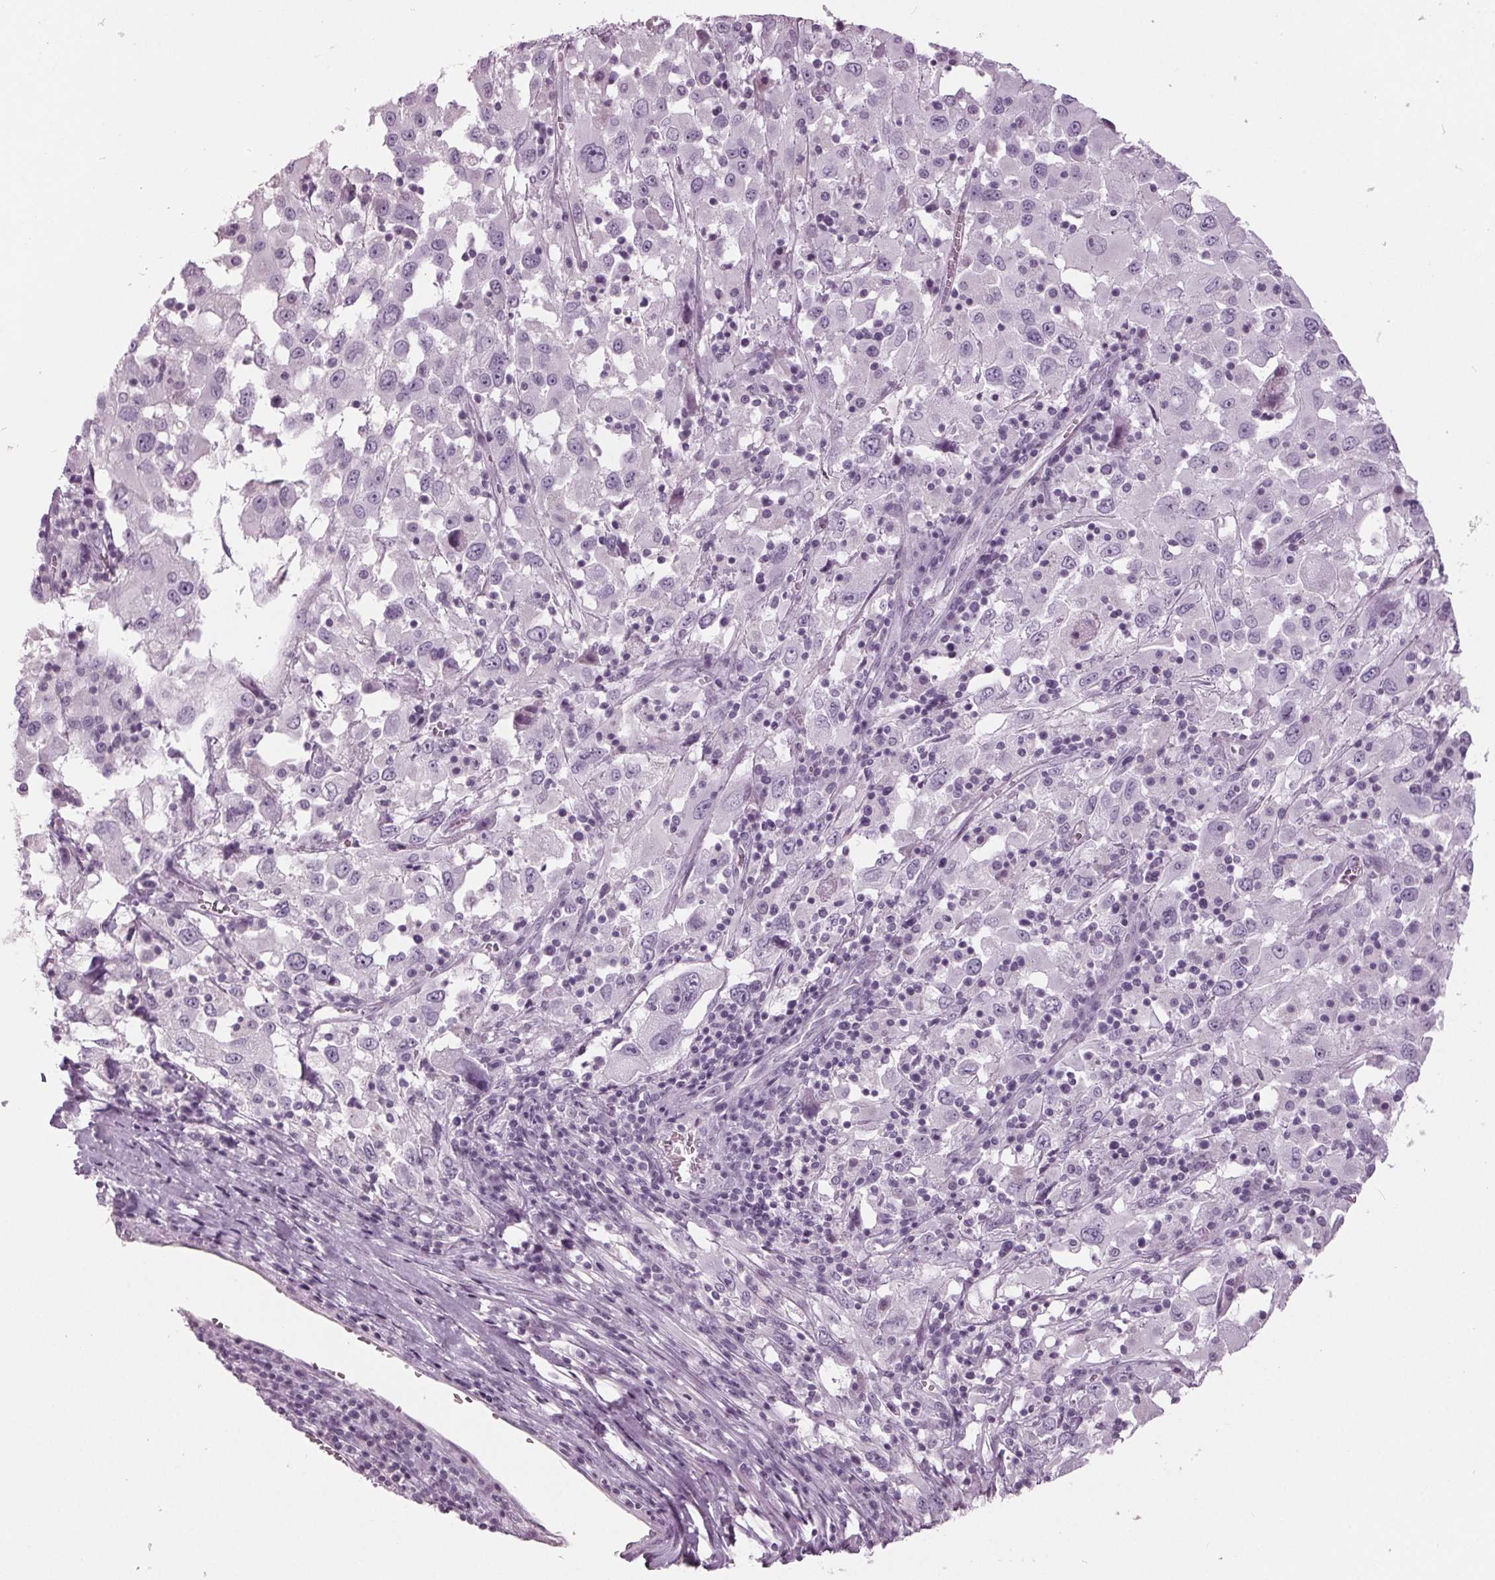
{"staining": {"intensity": "negative", "quantity": "none", "location": "none"}, "tissue": "melanoma", "cell_type": "Tumor cells", "image_type": "cancer", "snomed": [{"axis": "morphology", "description": "Malignant melanoma, Metastatic site"}, {"axis": "topography", "description": "Soft tissue"}], "caption": "Melanoma stained for a protein using IHC demonstrates no expression tumor cells.", "gene": "TNNC2", "patient": {"sex": "male", "age": 50}}